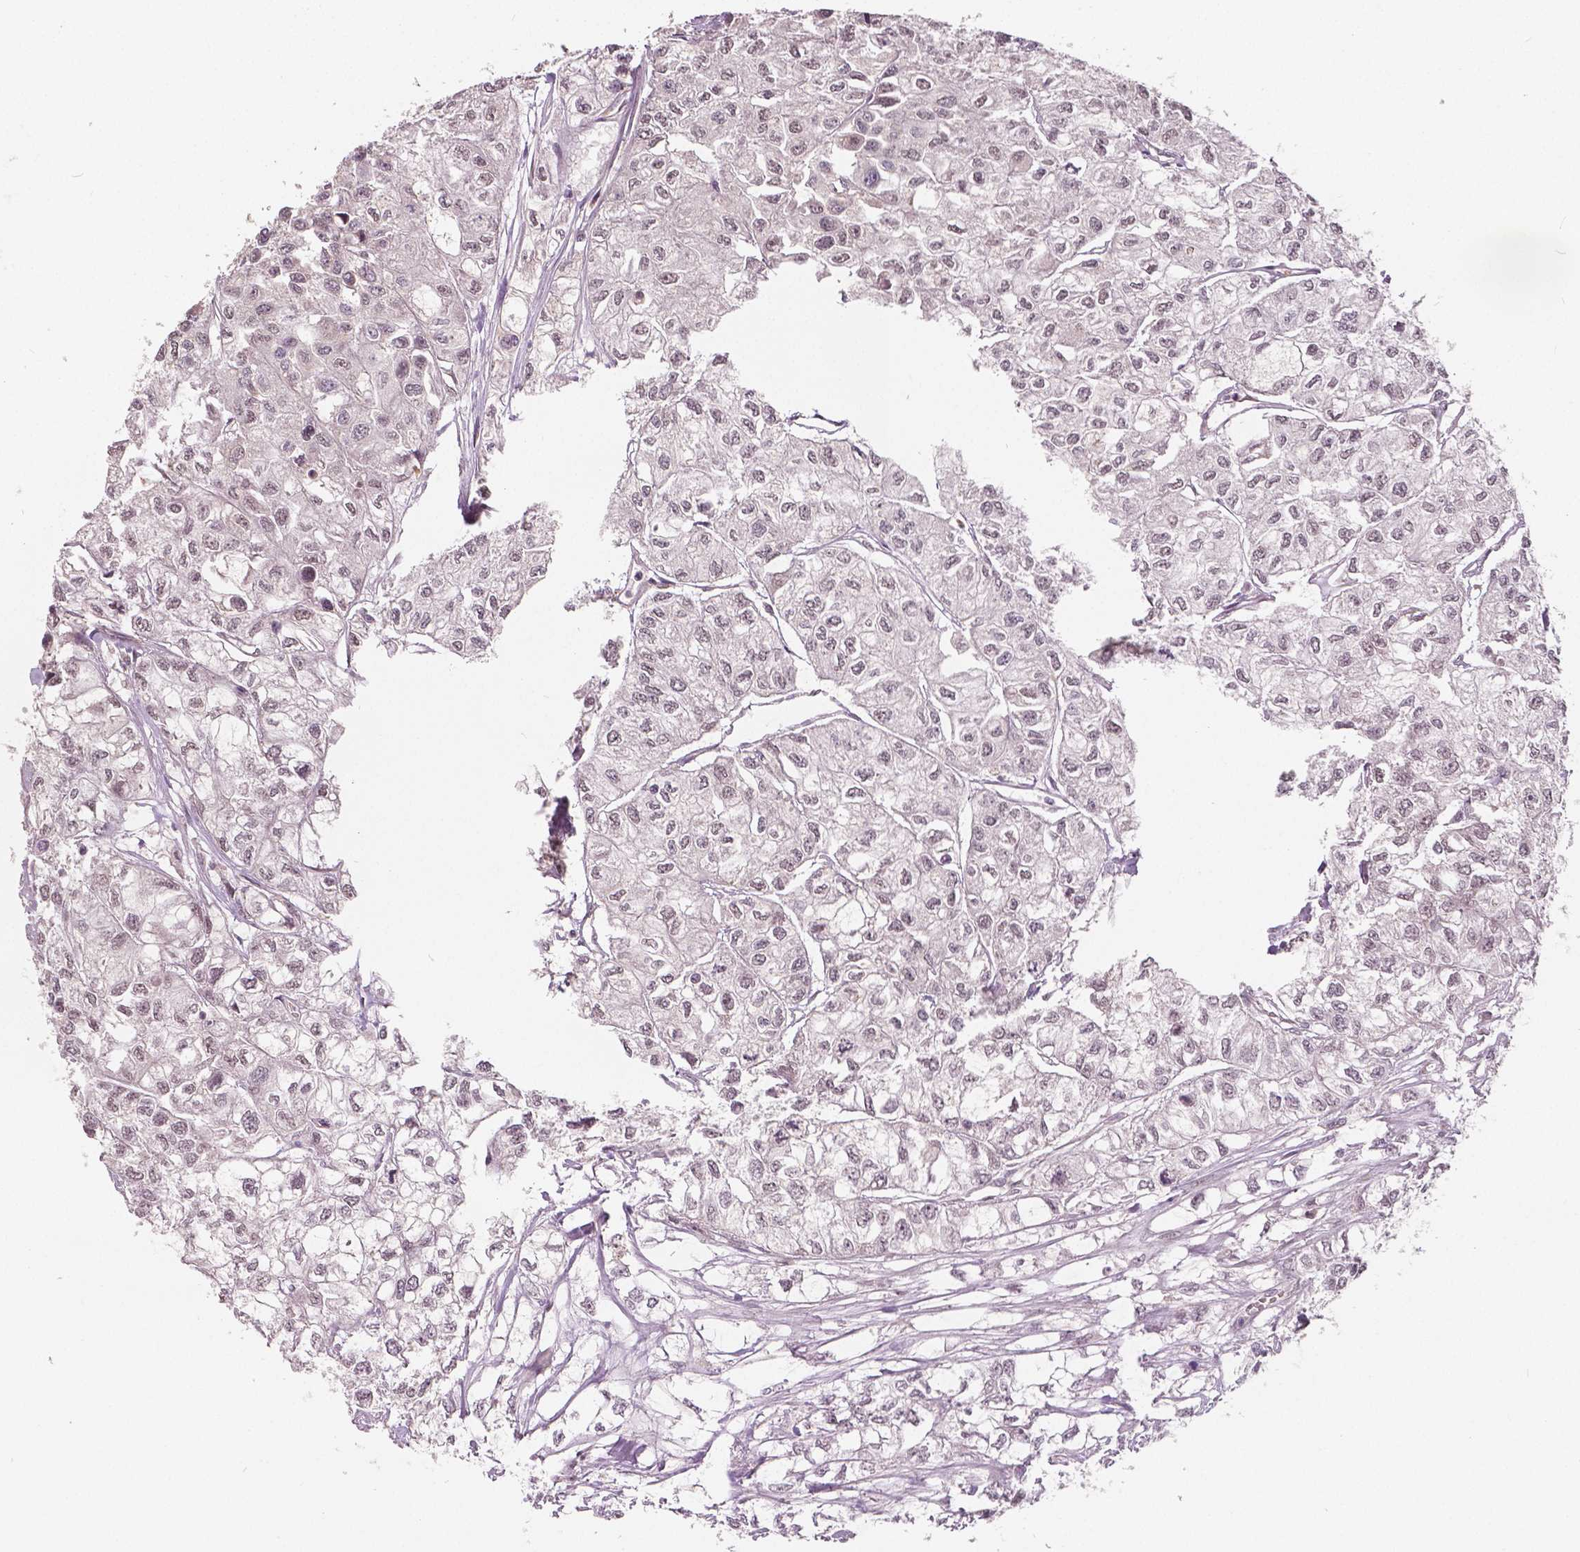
{"staining": {"intensity": "negative", "quantity": "none", "location": "none"}, "tissue": "renal cancer", "cell_type": "Tumor cells", "image_type": "cancer", "snomed": [{"axis": "morphology", "description": "Adenocarcinoma, NOS"}, {"axis": "topography", "description": "Kidney"}], "caption": "Immunohistochemistry histopathology image of human adenocarcinoma (renal) stained for a protein (brown), which exhibits no expression in tumor cells. (DAB immunohistochemistry (IHC) visualized using brightfield microscopy, high magnification).", "gene": "HMBOX1", "patient": {"sex": "male", "age": 56}}